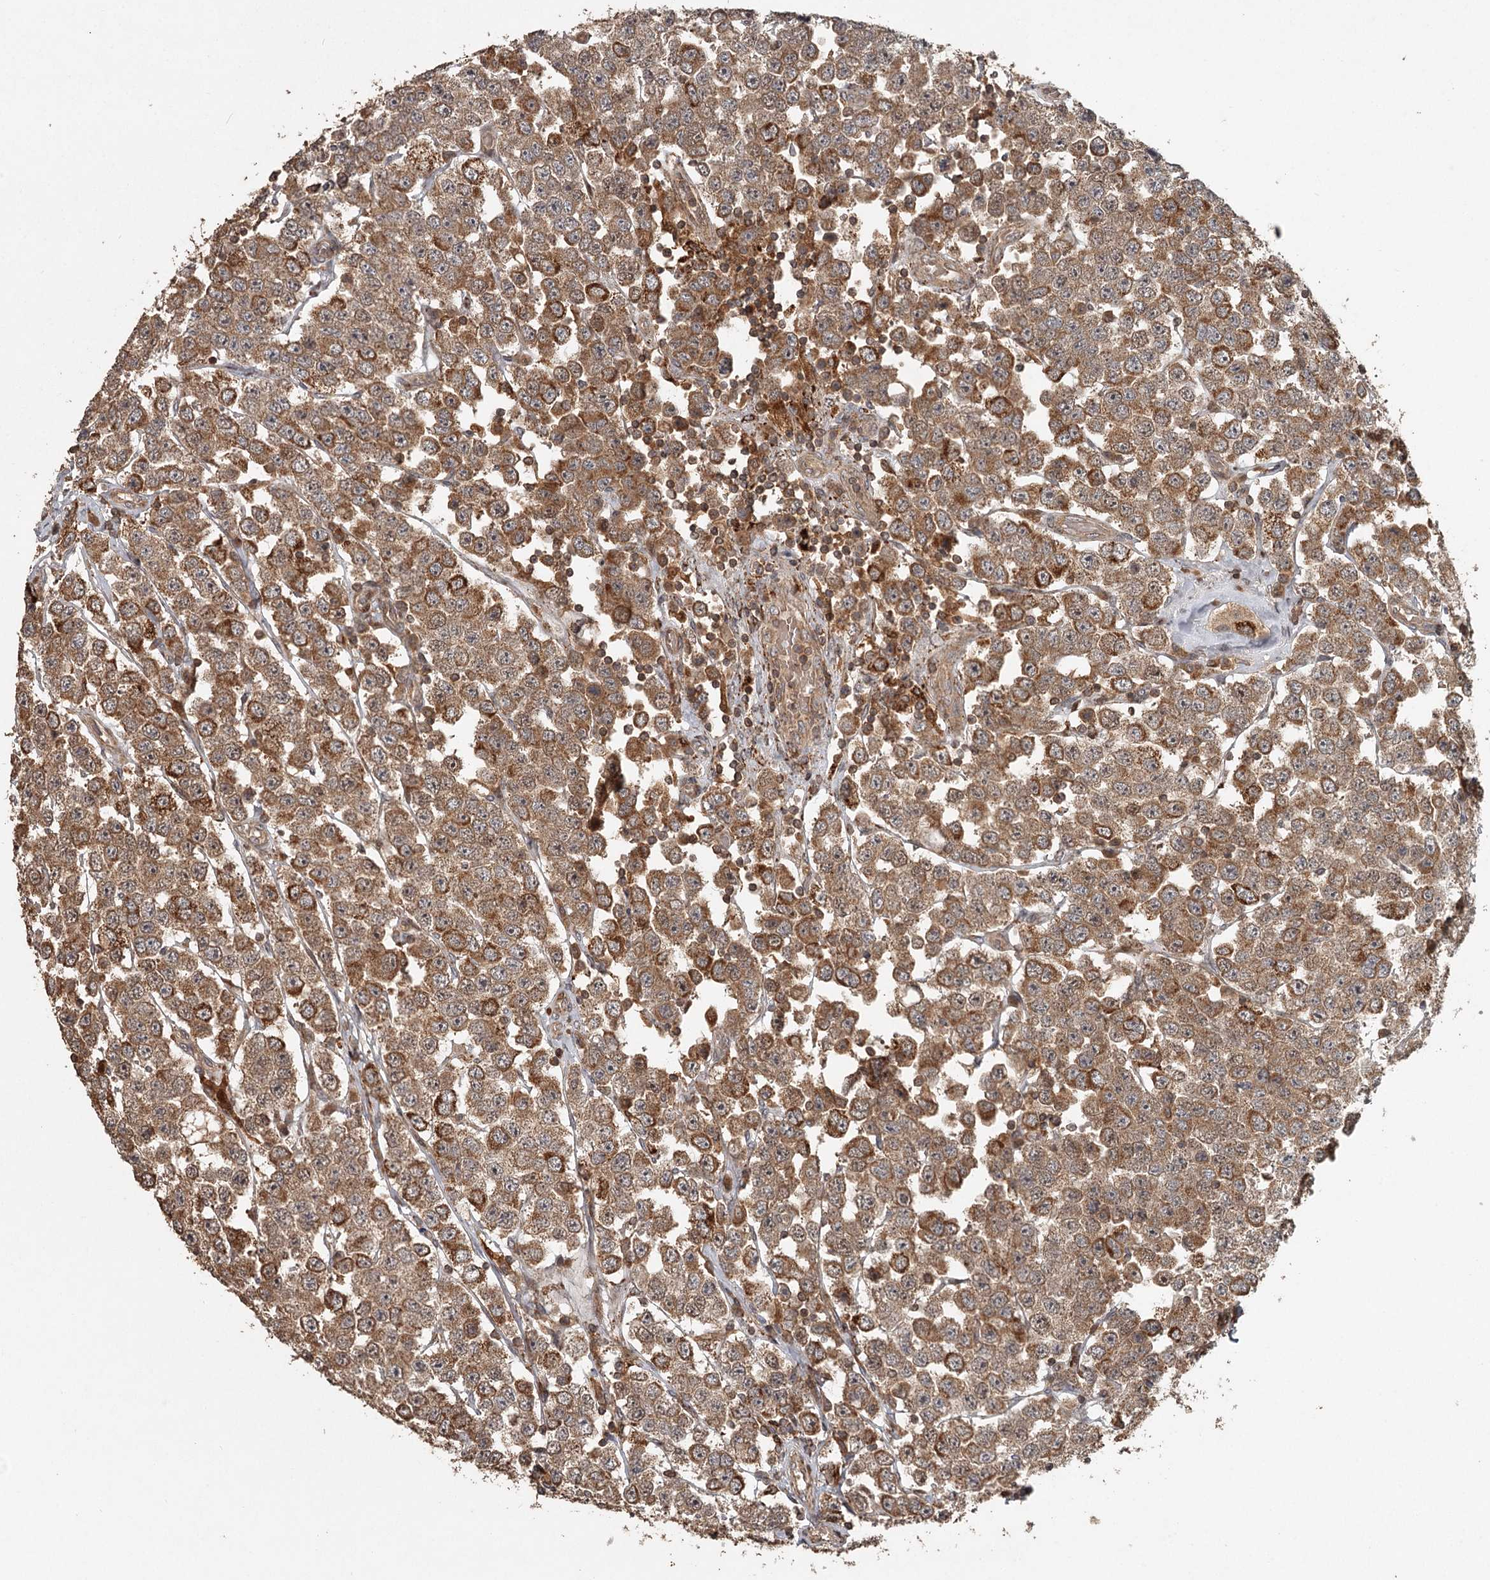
{"staining": {"intensity": "moderate", "quantity": ">75%", "location": "cytoplasmic/membranous"}, "tissue": "testis cancer", "cell_type": "Tumor cells", "image_type": "cancer", "snomed": [{"axis": "morphology", "description": "Seminoma, NOS"}, {"axis": "topography", "description": "Testis"}], "caption": "Immunohistochemical staining of human testis cancer (seminoma) exhibits medium levels of moderate cytoplasmic/membranous protein expression in approximately >75% of tumor cells.", "gene": "FAXC", "patient": {"sex": "male", "age": 28}}